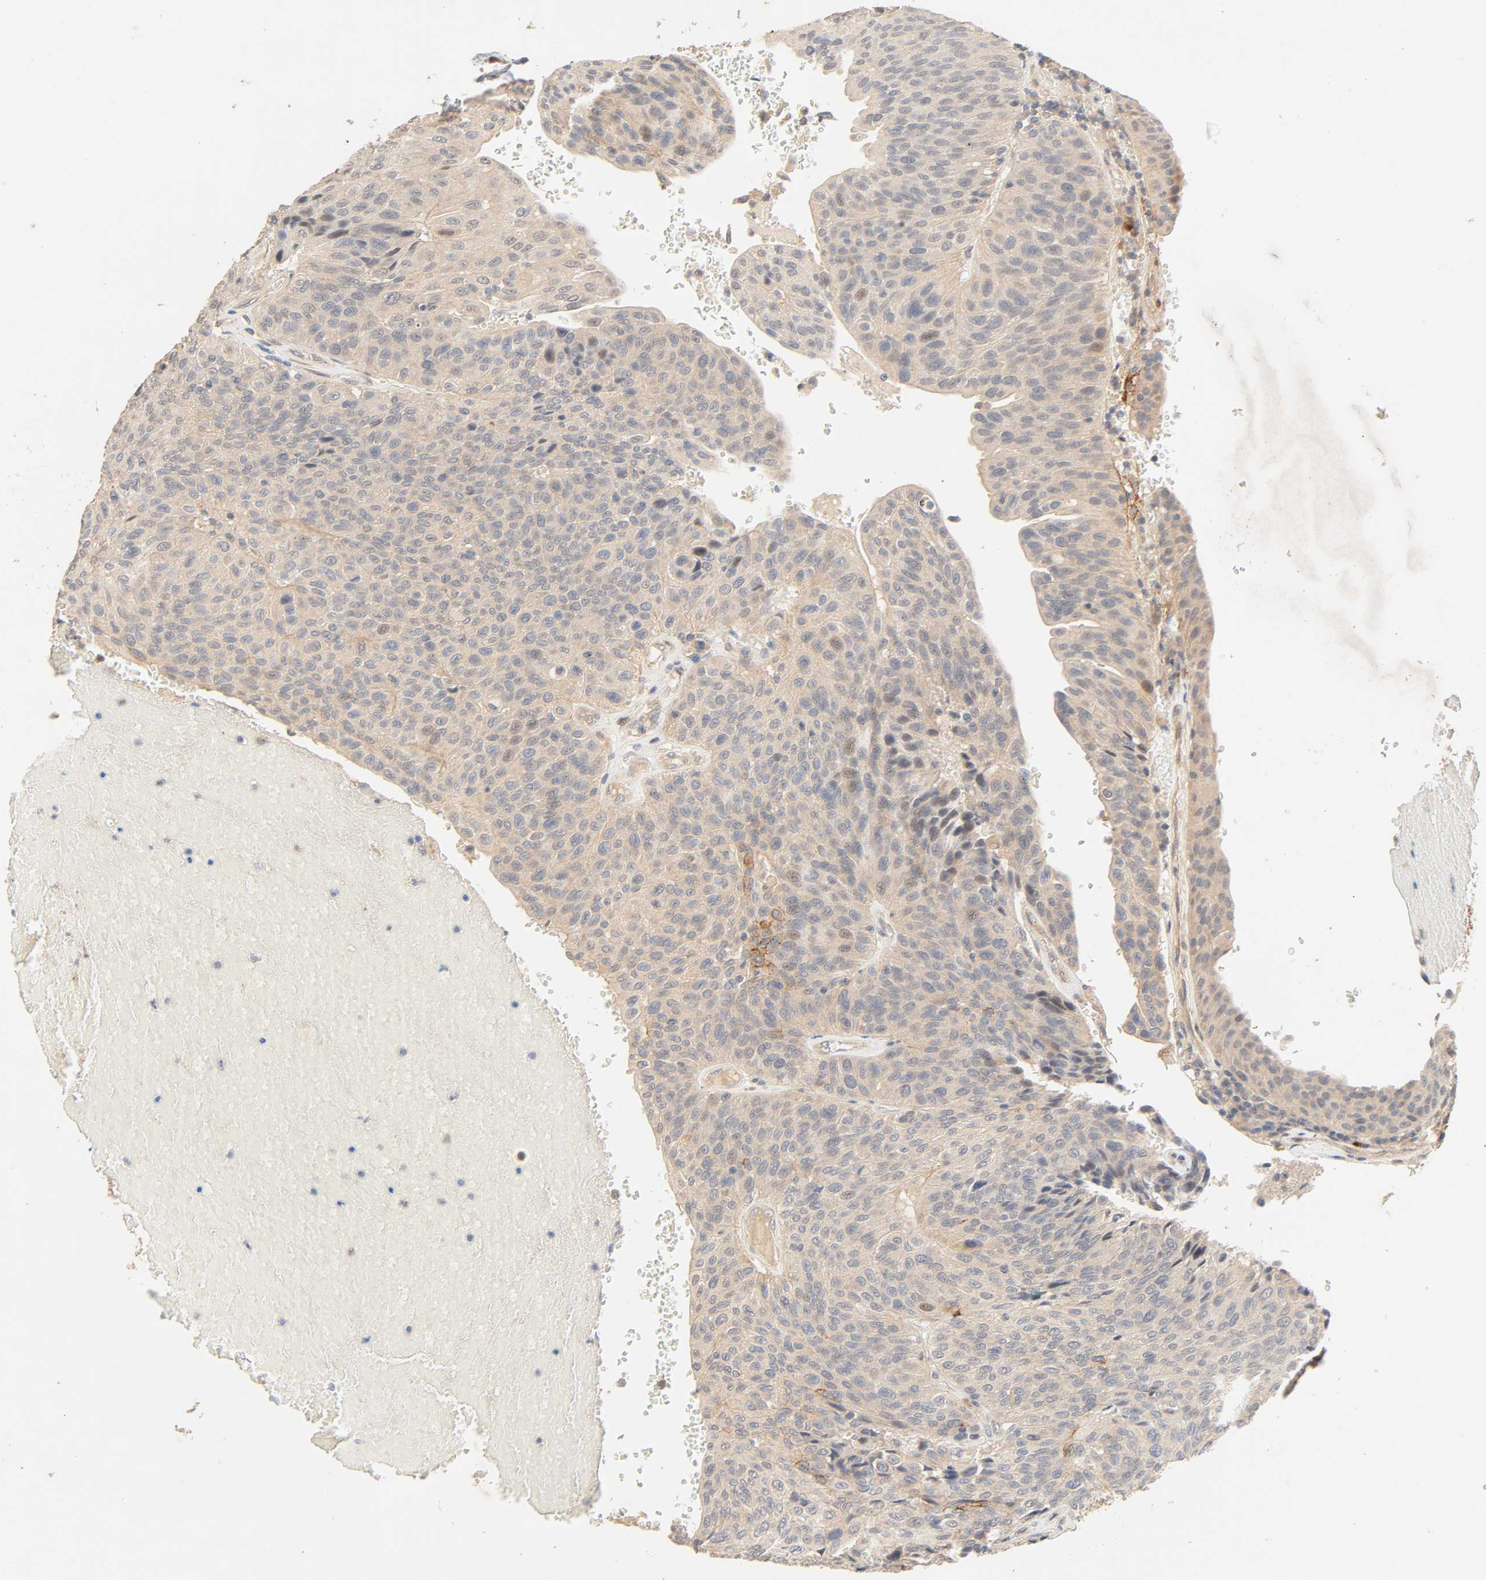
{"staining": {"intensity": "weak", "quantity": ">75%", "location": "cytoplasmic/membranous"}, "tissue": "urothelial cancer", "cell_type": "Tumor cells", "image_type": "cancer", "snomed": [{"axis": "morphology", "description": "Urothelial carcinoma, High grade"}, {"axis": "topography", "description": "Urinary bladder"}], "caption": "Urothelial cancer was stained to show a protein in brown. There is low levels of weak cytoplasmic/membranous expression in approximately >75% of tumor cells.", "gene": "CACNA1G", "patient": {"sex": "male", "age": 66}}